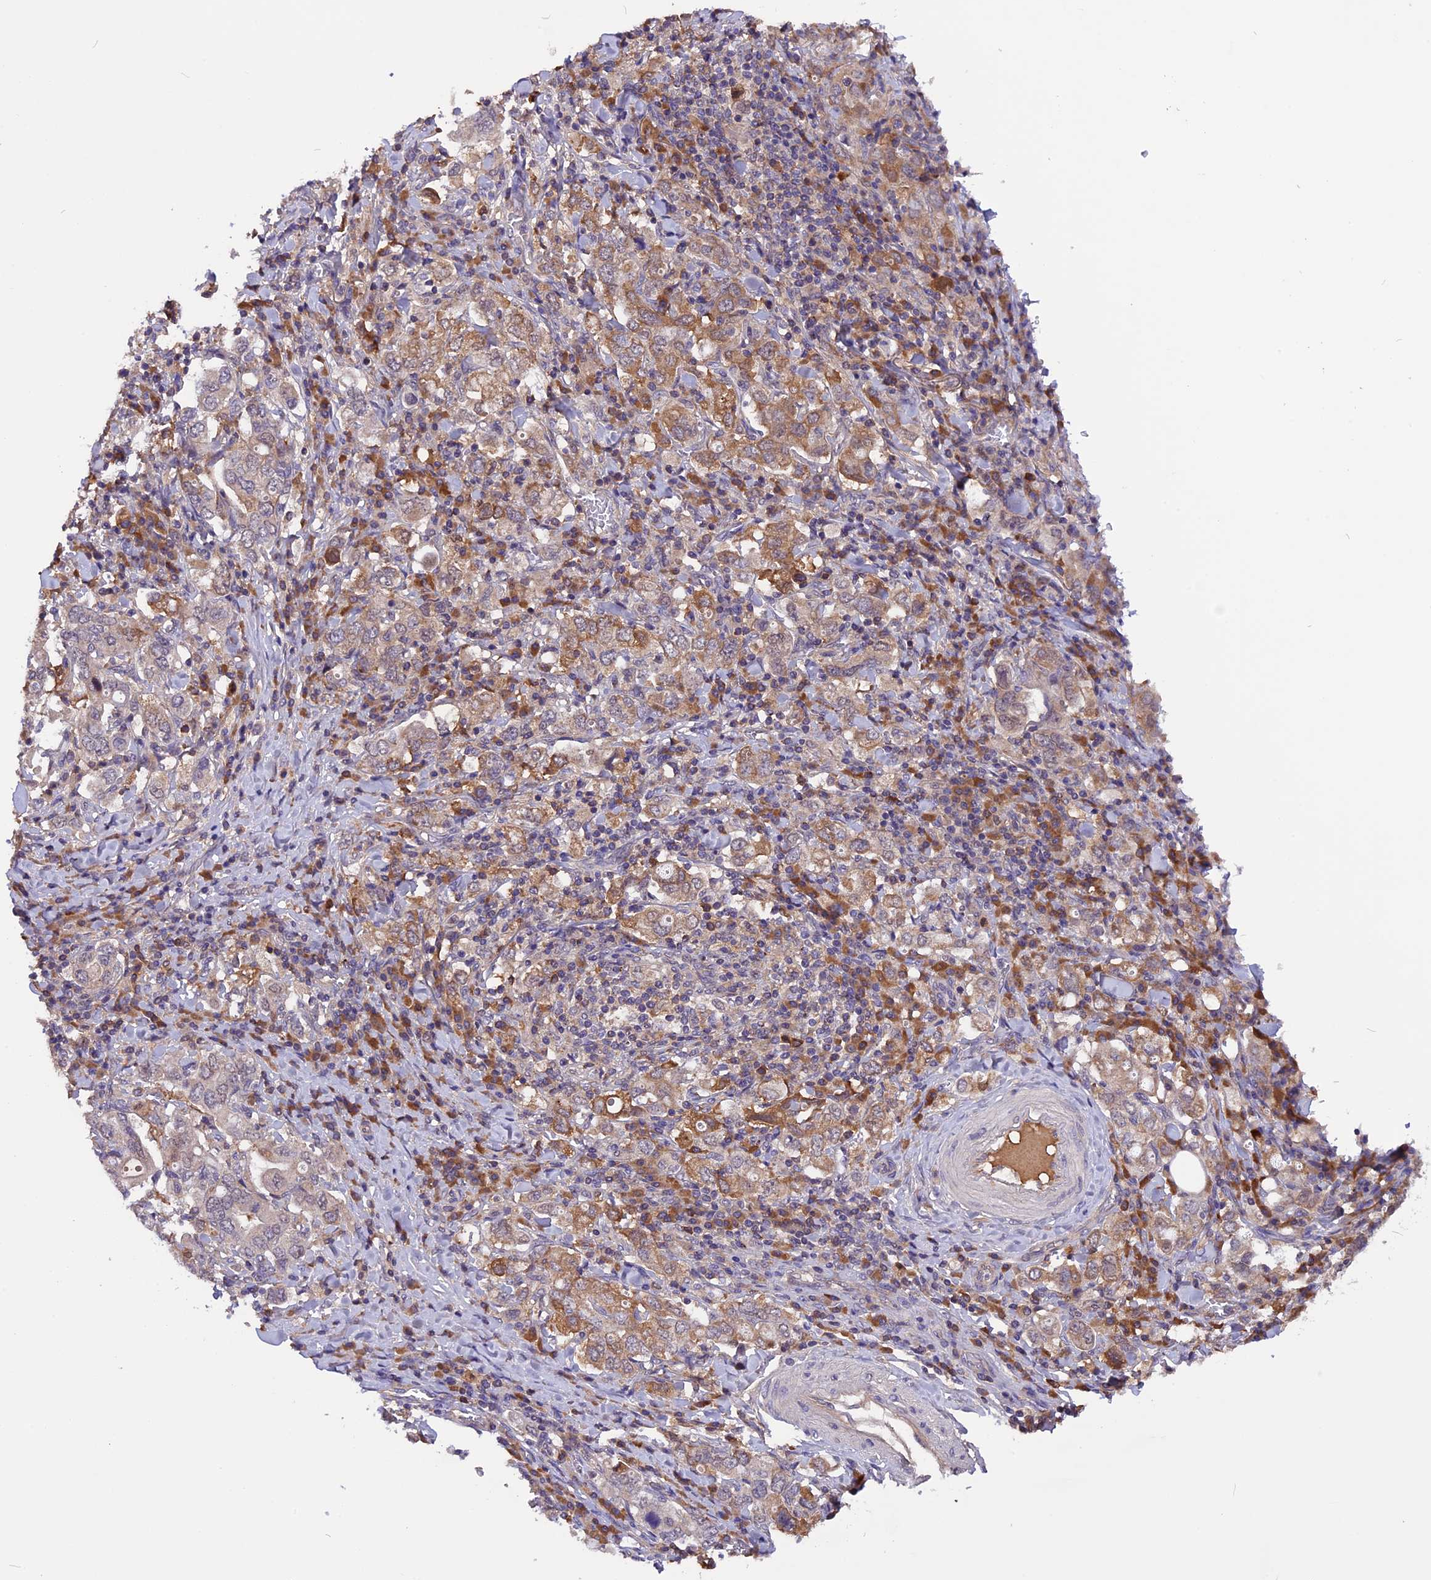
{"staining": {"intensity": "moderate", "quantity": "25%-75%", "location": "cytoplasmic/membranous"}, "tissue": "stomach cancer", "cell_type": "Tumor cells", "image_type": "cancer", "snomed": [{"axis": "morphology", "description": "Adenocarcinoma, NOS"}, {"axis": "topography", "description": "Stomach, upper"}], "caption": "Tumor cells display medium levels of moderate cytoplasmic/membranous positivity in about 25%-75% of cells in stomach adenocarcinoma.", "gene": "MARK4", "patient": {"sex": "male", "age": 62}}